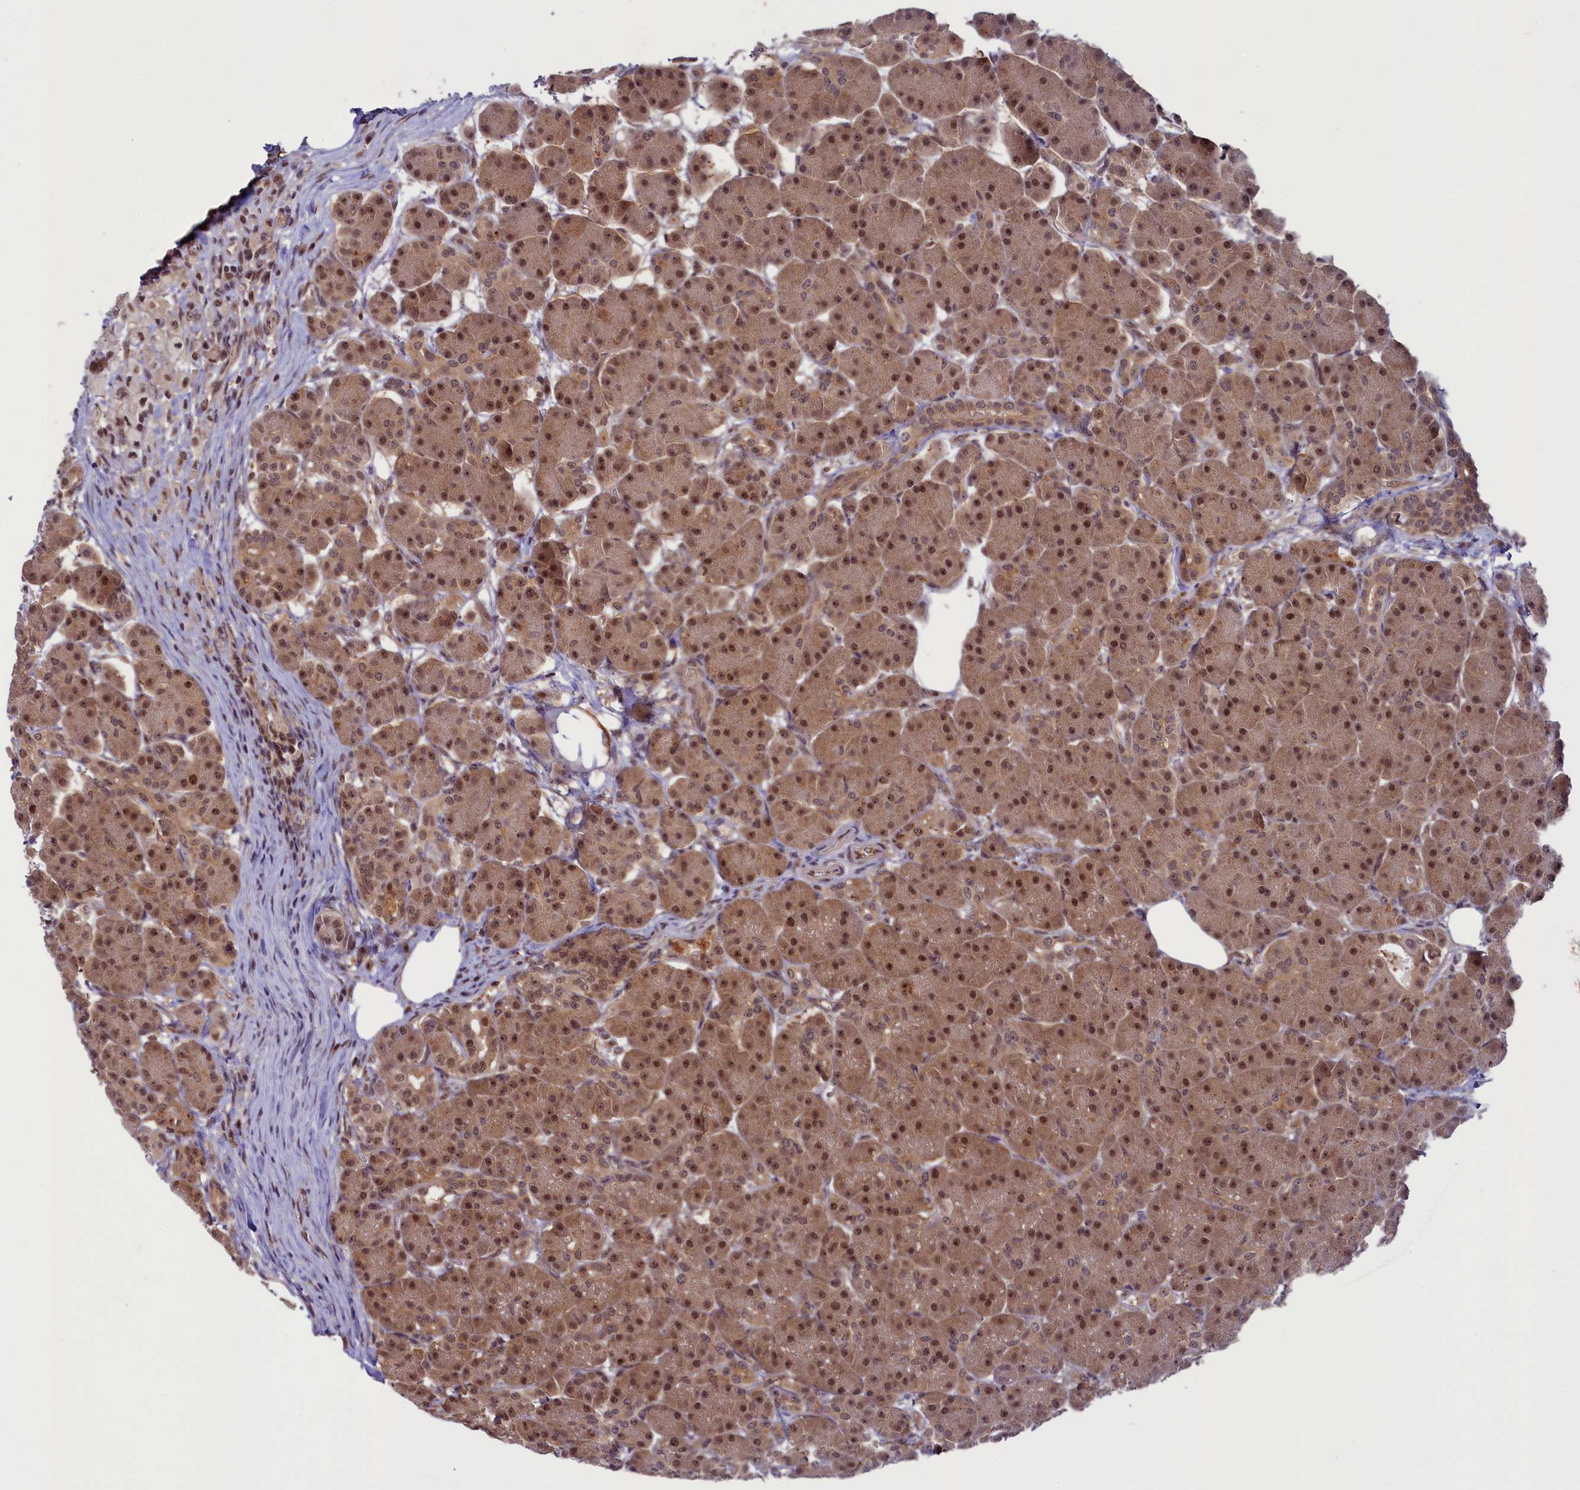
{"staining": {"intensity": "moderate", "quantity": ">75%", "location": "cytoplasmic/membranous,nuclear"}, "tissue": "pancreas", "cell_type": "Exocrine glandular cells", "image_type": "normal", "snomed": [{"axis": "morphology", "description": "Normal tissue, NOS"}, {"axis": "topography", "description": "Pancreas"}], "caption": "A brown stain shows moderate cytoplasmic/membranous,nuclear staining of a protein in exocrine glandular cells of unremarkable human pancreas.", "gene": "SLC7A6OS", "patient": {"sex": "male", "age": 63}}